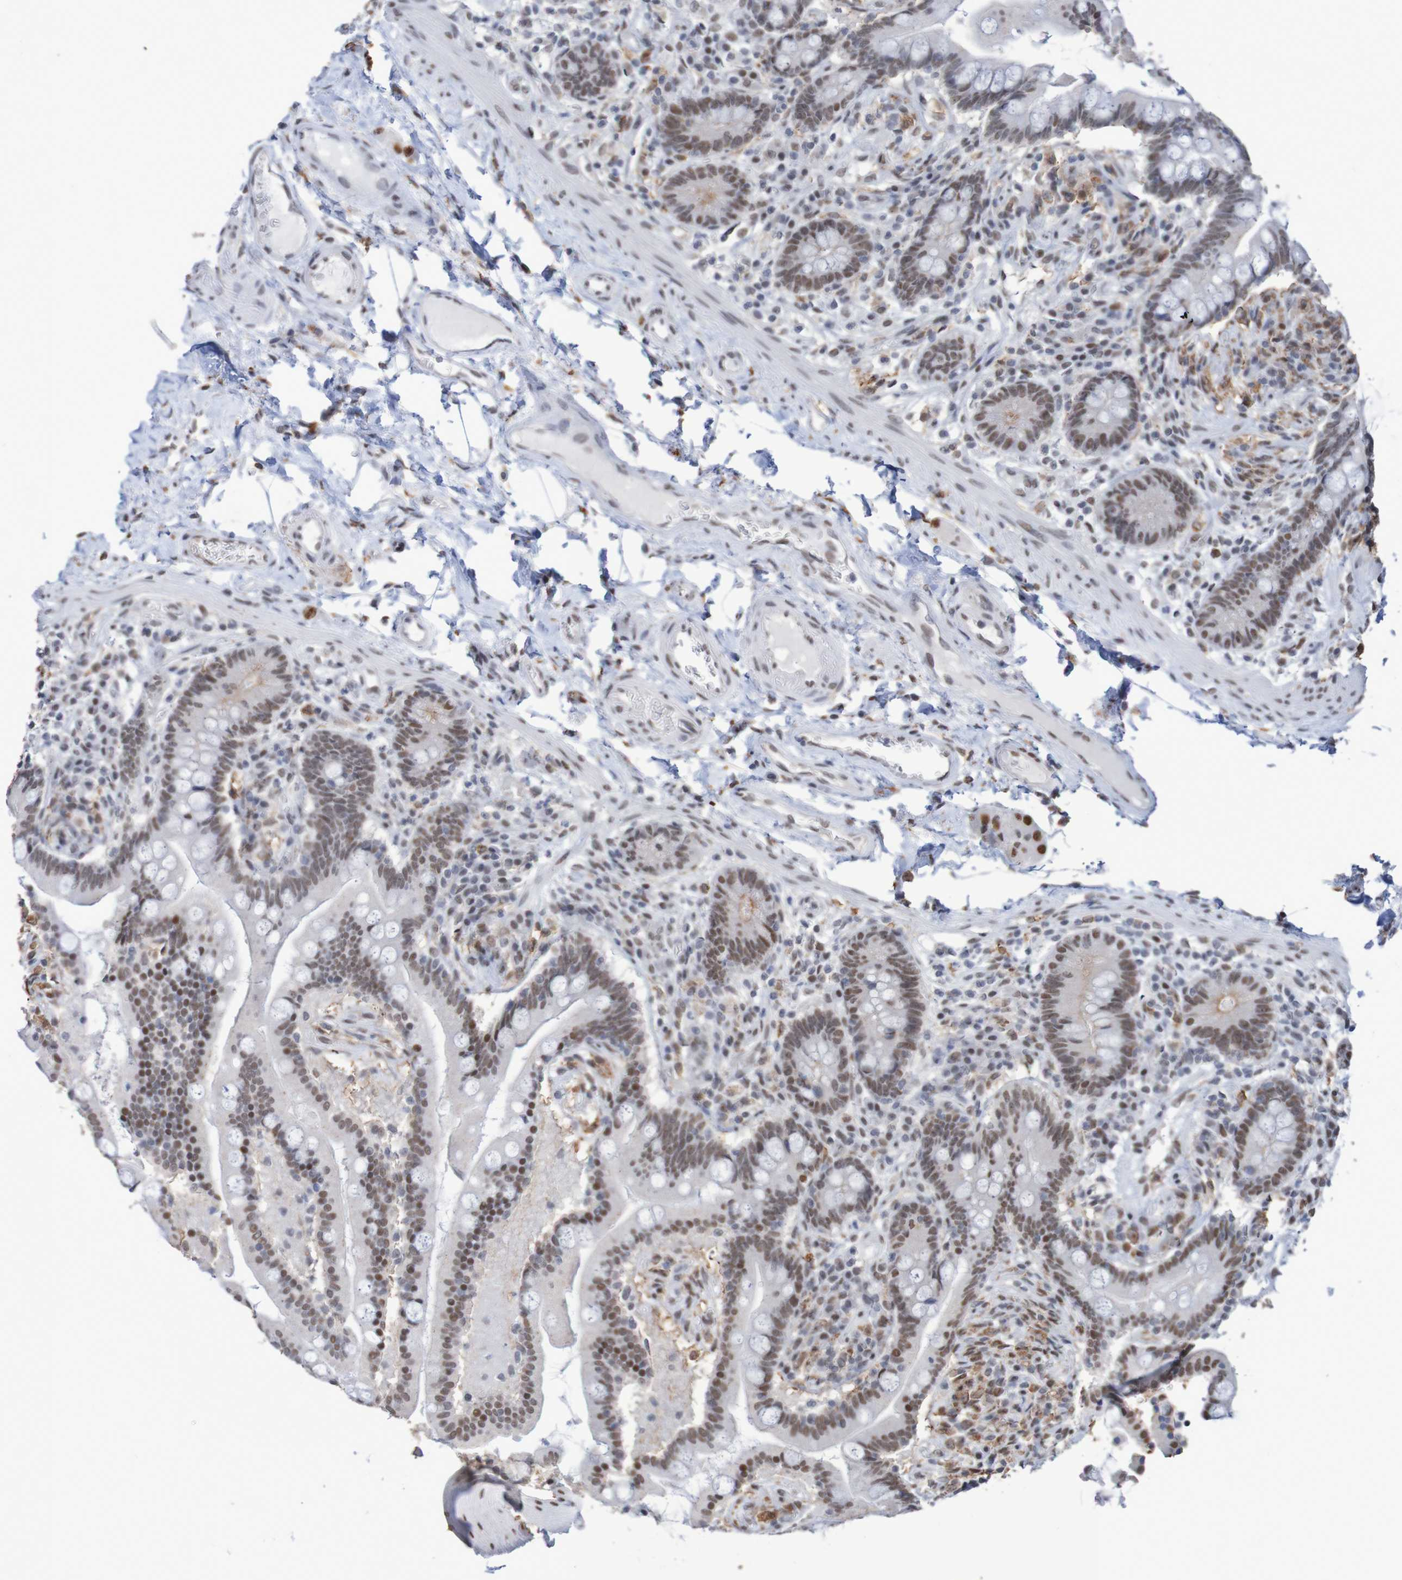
{"staining": {"intensity": "weak", "quantity": ">75%", "location": "nuclear"}, "tissue": "colon", "cell_type": "Endothelial cells", "image_type": "normal", "snomed": [{"axis": "morphology", "description": "Normal tissue, NOS"}, {"axis": "topography", "description": "Colon"}], "caption": "DAB (3,3'-diaminobenzidine) immunohistochemical staining of normal colon reveals weak nuclear protein positivity in about >75% of endothelial cells. The protein of interest is stained brown, and the nuclei are stained in blue (DAB IHC with brightfield microscopy, high magnification).", "gene": "MRTFB", "patient": {"sex": "male", "age": 73}}